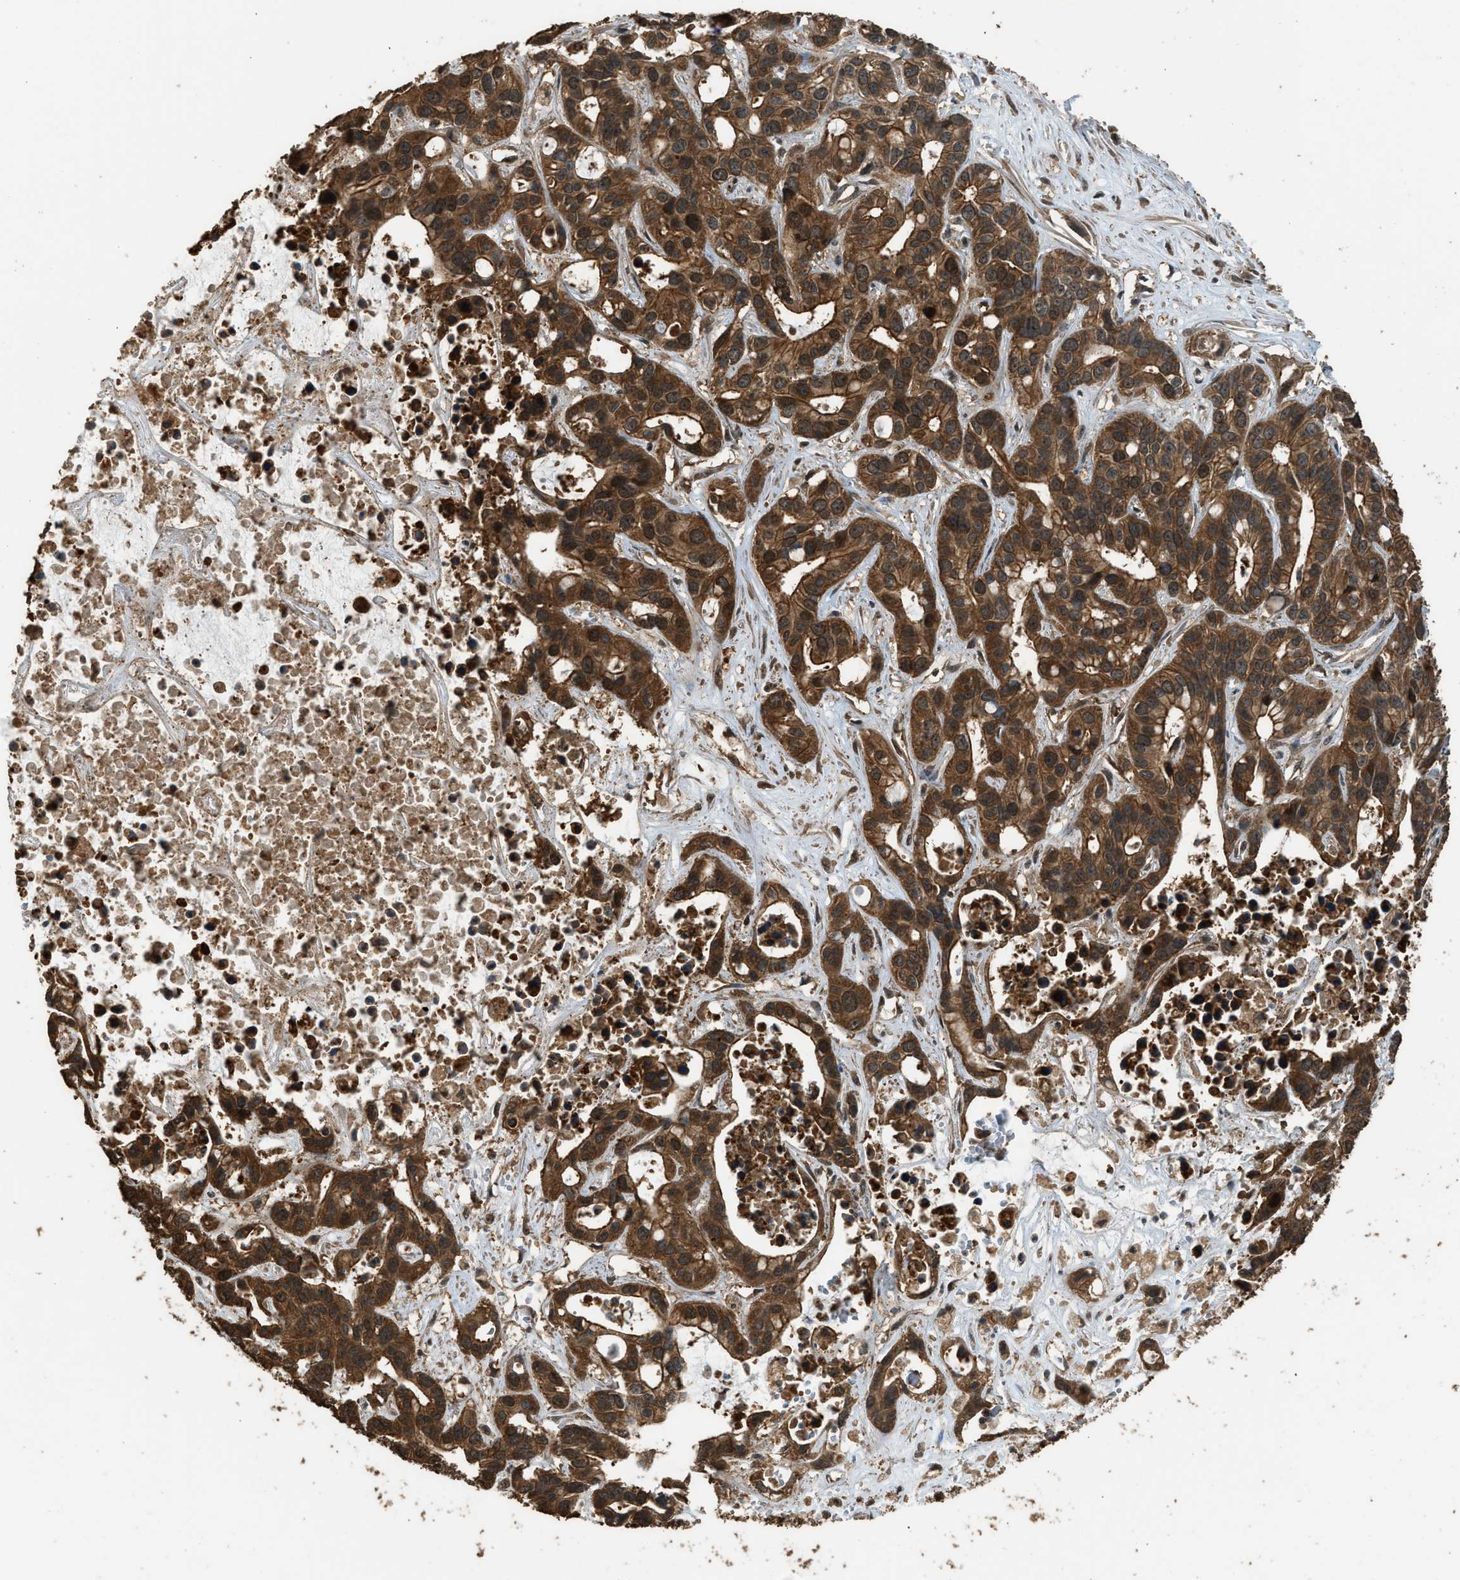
{"staining": {"intensity": "strong", "quantity": ">75%", "location": "cytoplasmic/membranous"}, "tissue": "liver cancer", "cell_type": "Tumor cells", "image_type": "cancer", "snomed": [{"axis": "morphology", "description": "Cholangiocarcinoma"}, {"axis": "topography", "description": "Liver"}], "caption": "A high-resolution histopathology image shows immunohistochemistry staining of liver cancer (cholangiocarcinoma), which exhibits strong cytoplasmic/membranous staining in about >75% of tumor cells. The protein is stained brown, and the nuclei are stained in blue (DAB IHC with brightfield microscopy, high magnification).", "gene": "MYBL2", "patient": {"sex": "female", "age": 65}}